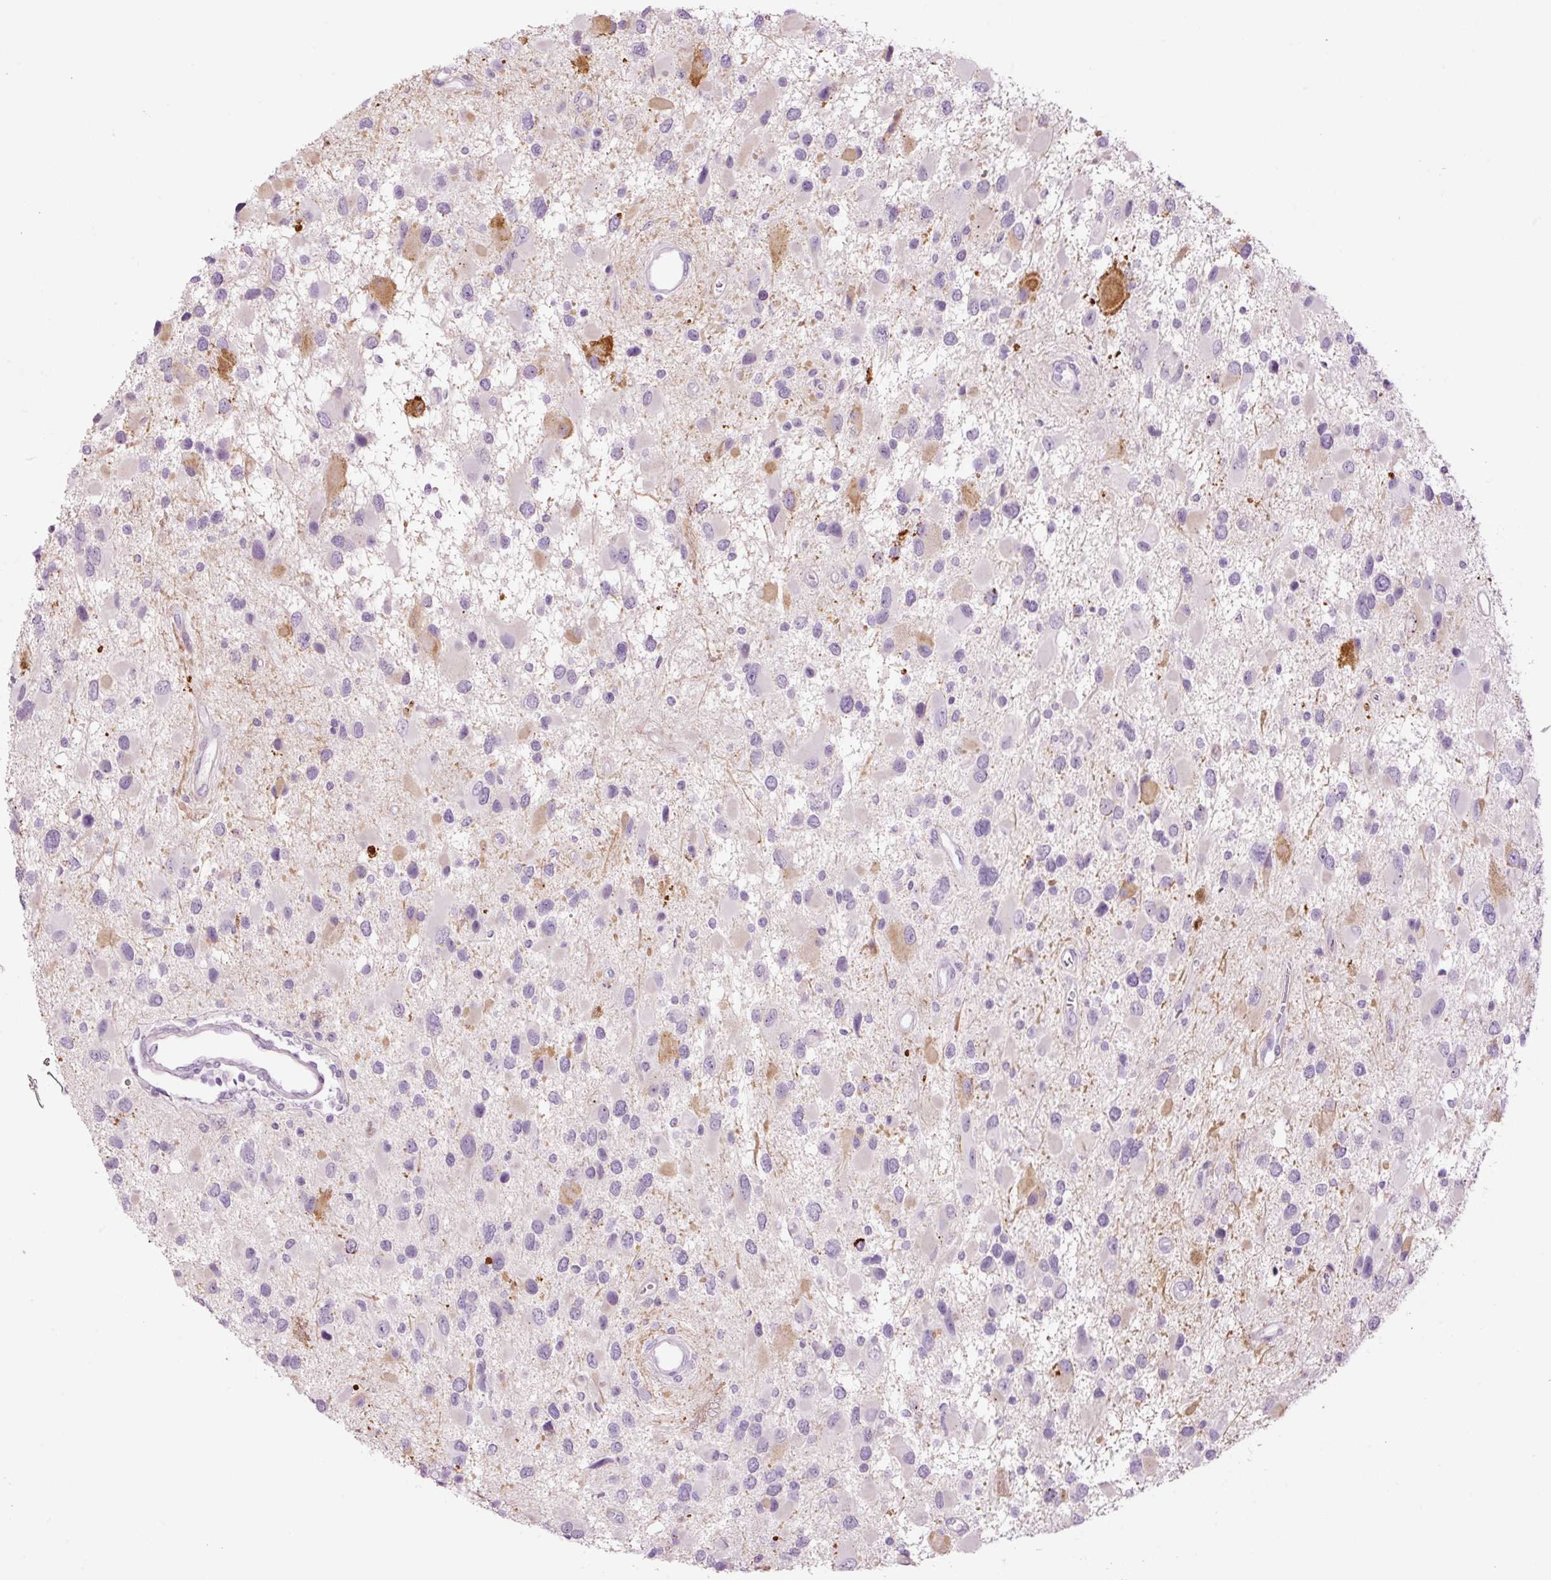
{"staining": {"intensity": "moderate", "quantity": "<25%", "location": "cytoplasmic/membranous"}, "tissue": "glioma", "cell_type": "Tumor cells", "image_type": "cancer", "snomed": [{"axis": "morphology", "description": "Glioma, malignant, High grade"}, {"axis": "topography", "description": "Brain"}], "caption": "Human malignant high-grade glioma stained with a brown dye displays moderate cytoplasmic/membranous positive expression in approximately <25% of tumor cells.", "gene": "KLF1", "patient": {"sex": "male", "age": 53}}